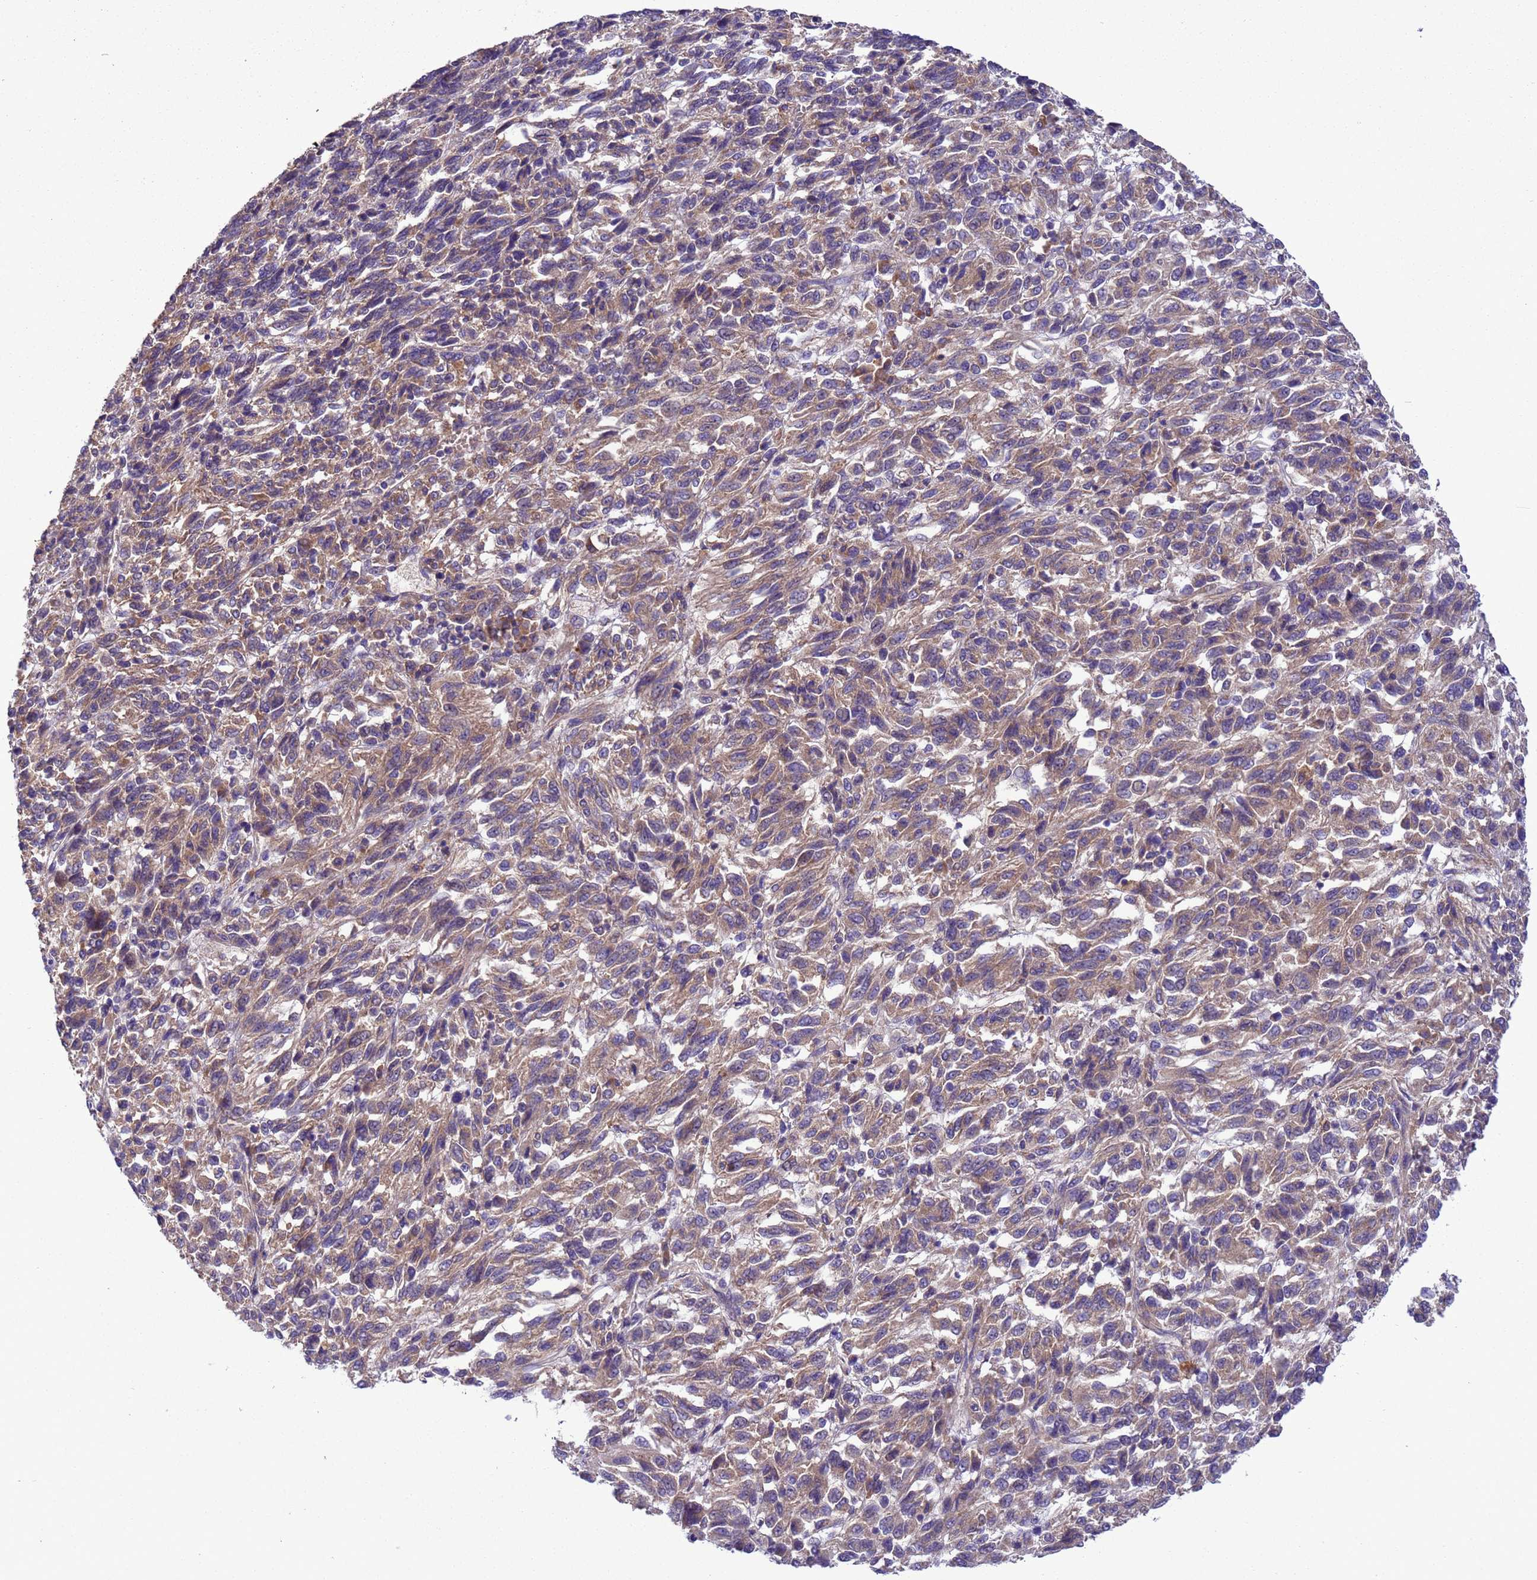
{"staining": {"intensity": "weak", "quantity": ">75%", "location": "cytoplasmic/membranous"}, "tissue": "melanoma", "cell_type": "Tumor cells", "image_type": "cancer", "snomed": [{"axis": "morphology", "description": "Malignant melanoma, Metastatic site"}, {"axis": "topography", "description": "Lung"}], "caption": "Tumor cells exhibit low levels of weak cytoplasmic/membranous staining in about >75% of cells in human melanoma.", "gene": "ARHGAP12", "patient": {"sex": "male", "age": 64}}